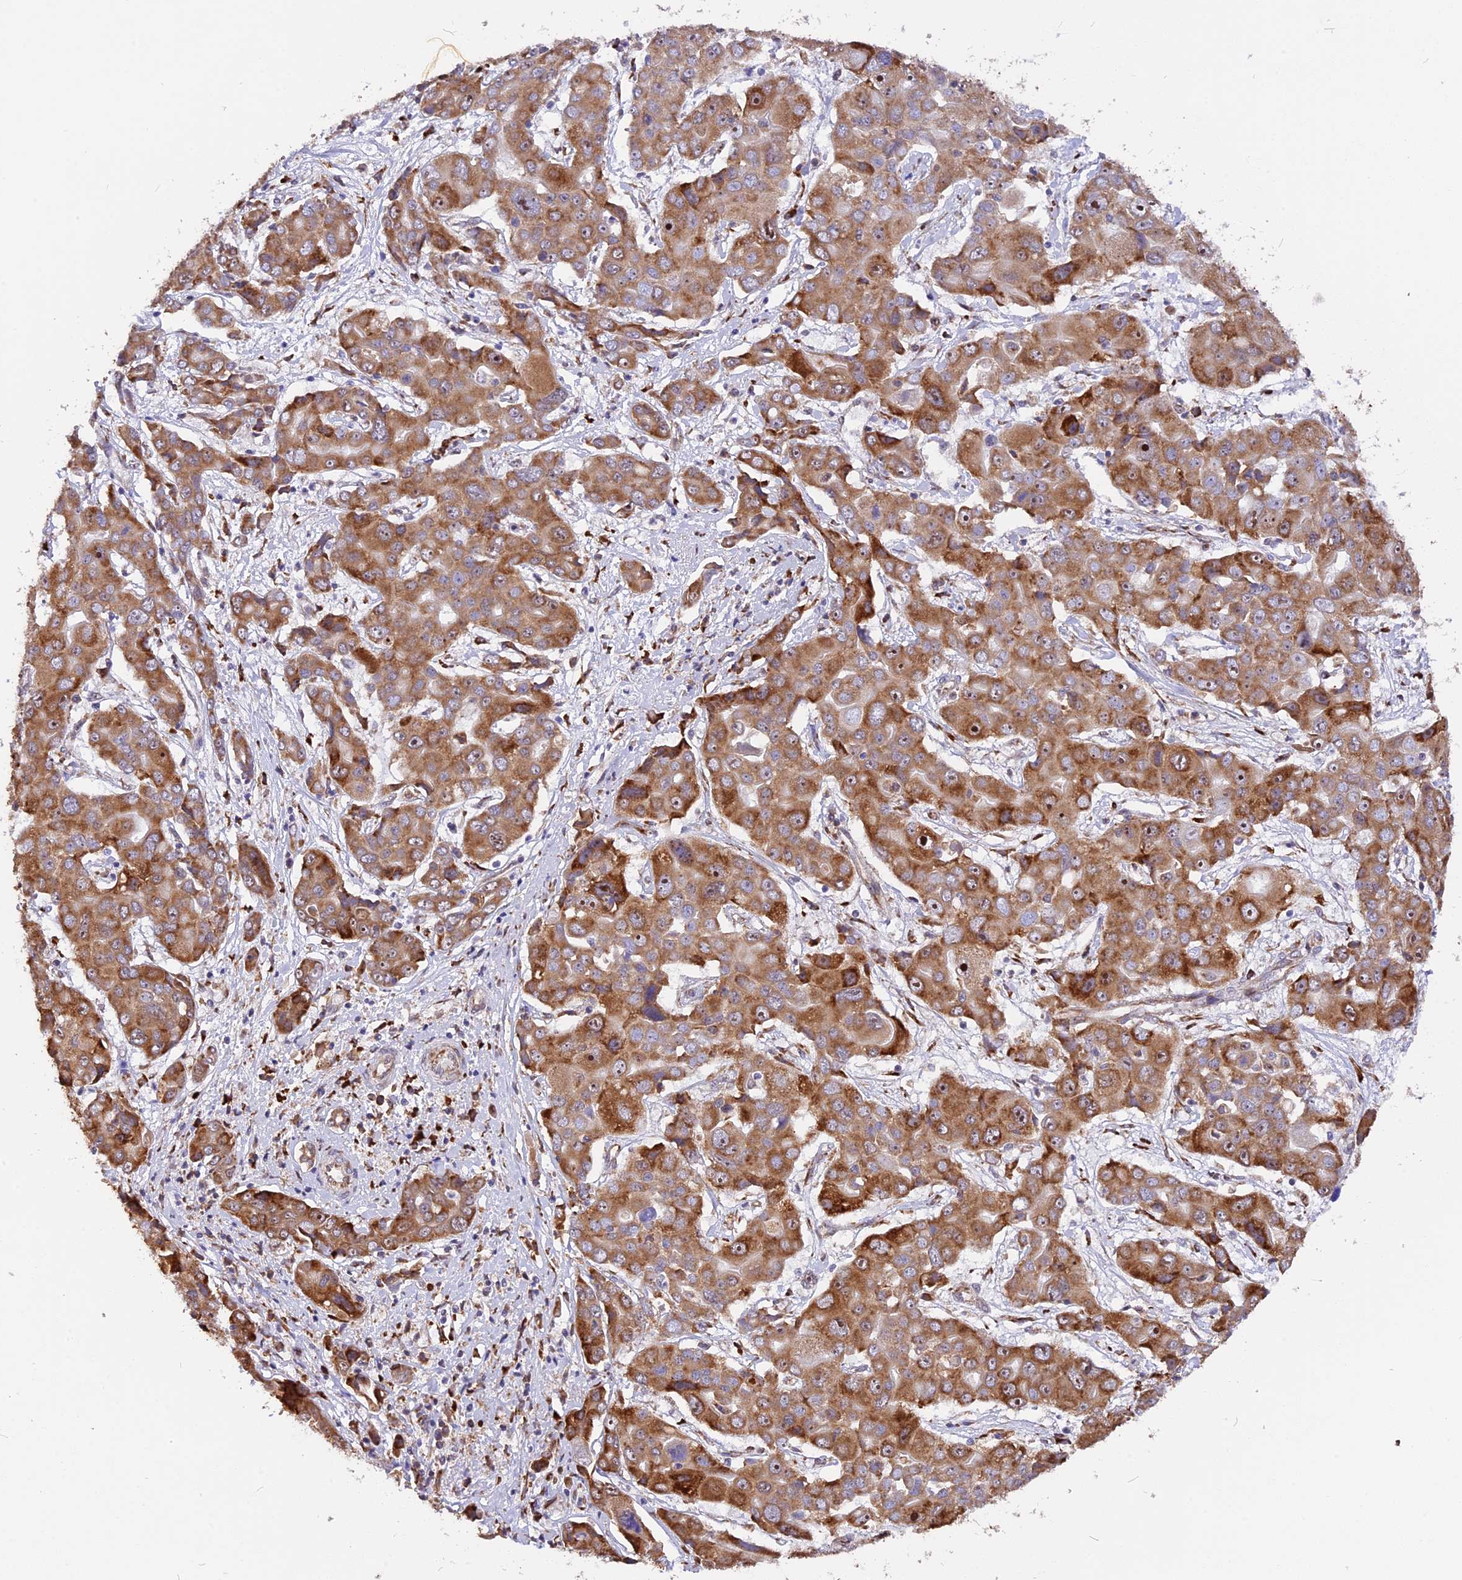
{"staining": {"intensity": "moderate", "quantity": ">75%", "location": "cytoplasmic/membranous,nuclear"}, "tissue": "liver cancer", "cell_type": "Tumor cells", "image_type": "cancer", "snomed": [{"axis": "morphology", "description": "Cholangiocarcinoma"}, {"axis": "topography", "description": "Liver"}], "caption": "Tumor cells reveal medium levels of moderate cytoplasmic/membranous and nuclear positivity in approximately >75% of cells in human cholangiocarcinoma (liver).", "gene": "GNPTAB", "patient": {"sex": "male", "age": 67}}